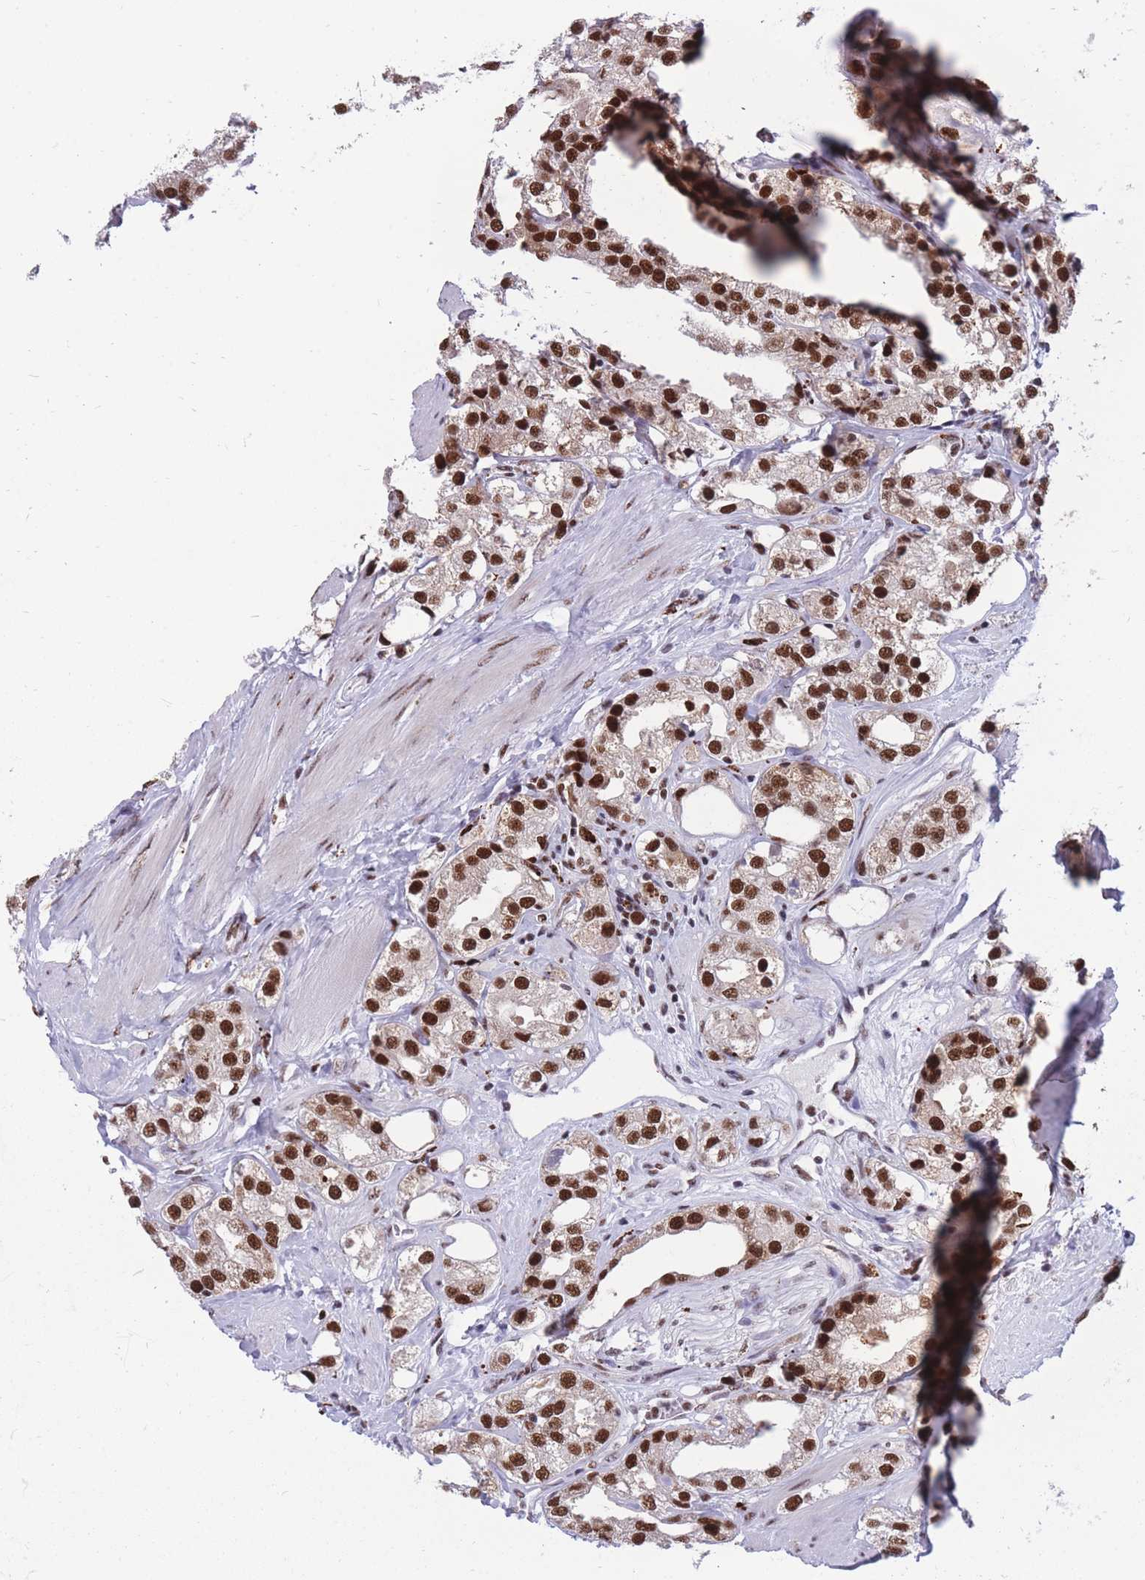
{"staining": {"intensity": "strong", "quantity": ">75%", "location": "nuclear"}, "tissue": "prostate cancer", "cell_type": "Tumor cells", "image_type": "cancer", "snomed": [{"axis": "morphology", "description": "Adenocarcinoma, NOS"}, {"axis": "topography", "description": "Prostate"}], "caption": "A high-resolution image shows IHC staining of prostate adenocarcinoma, which shows strong nuclear staining in about >75% of tumor cells.", "gene": "PRPF19", "patient": {"sex": "male", "age": 79}}